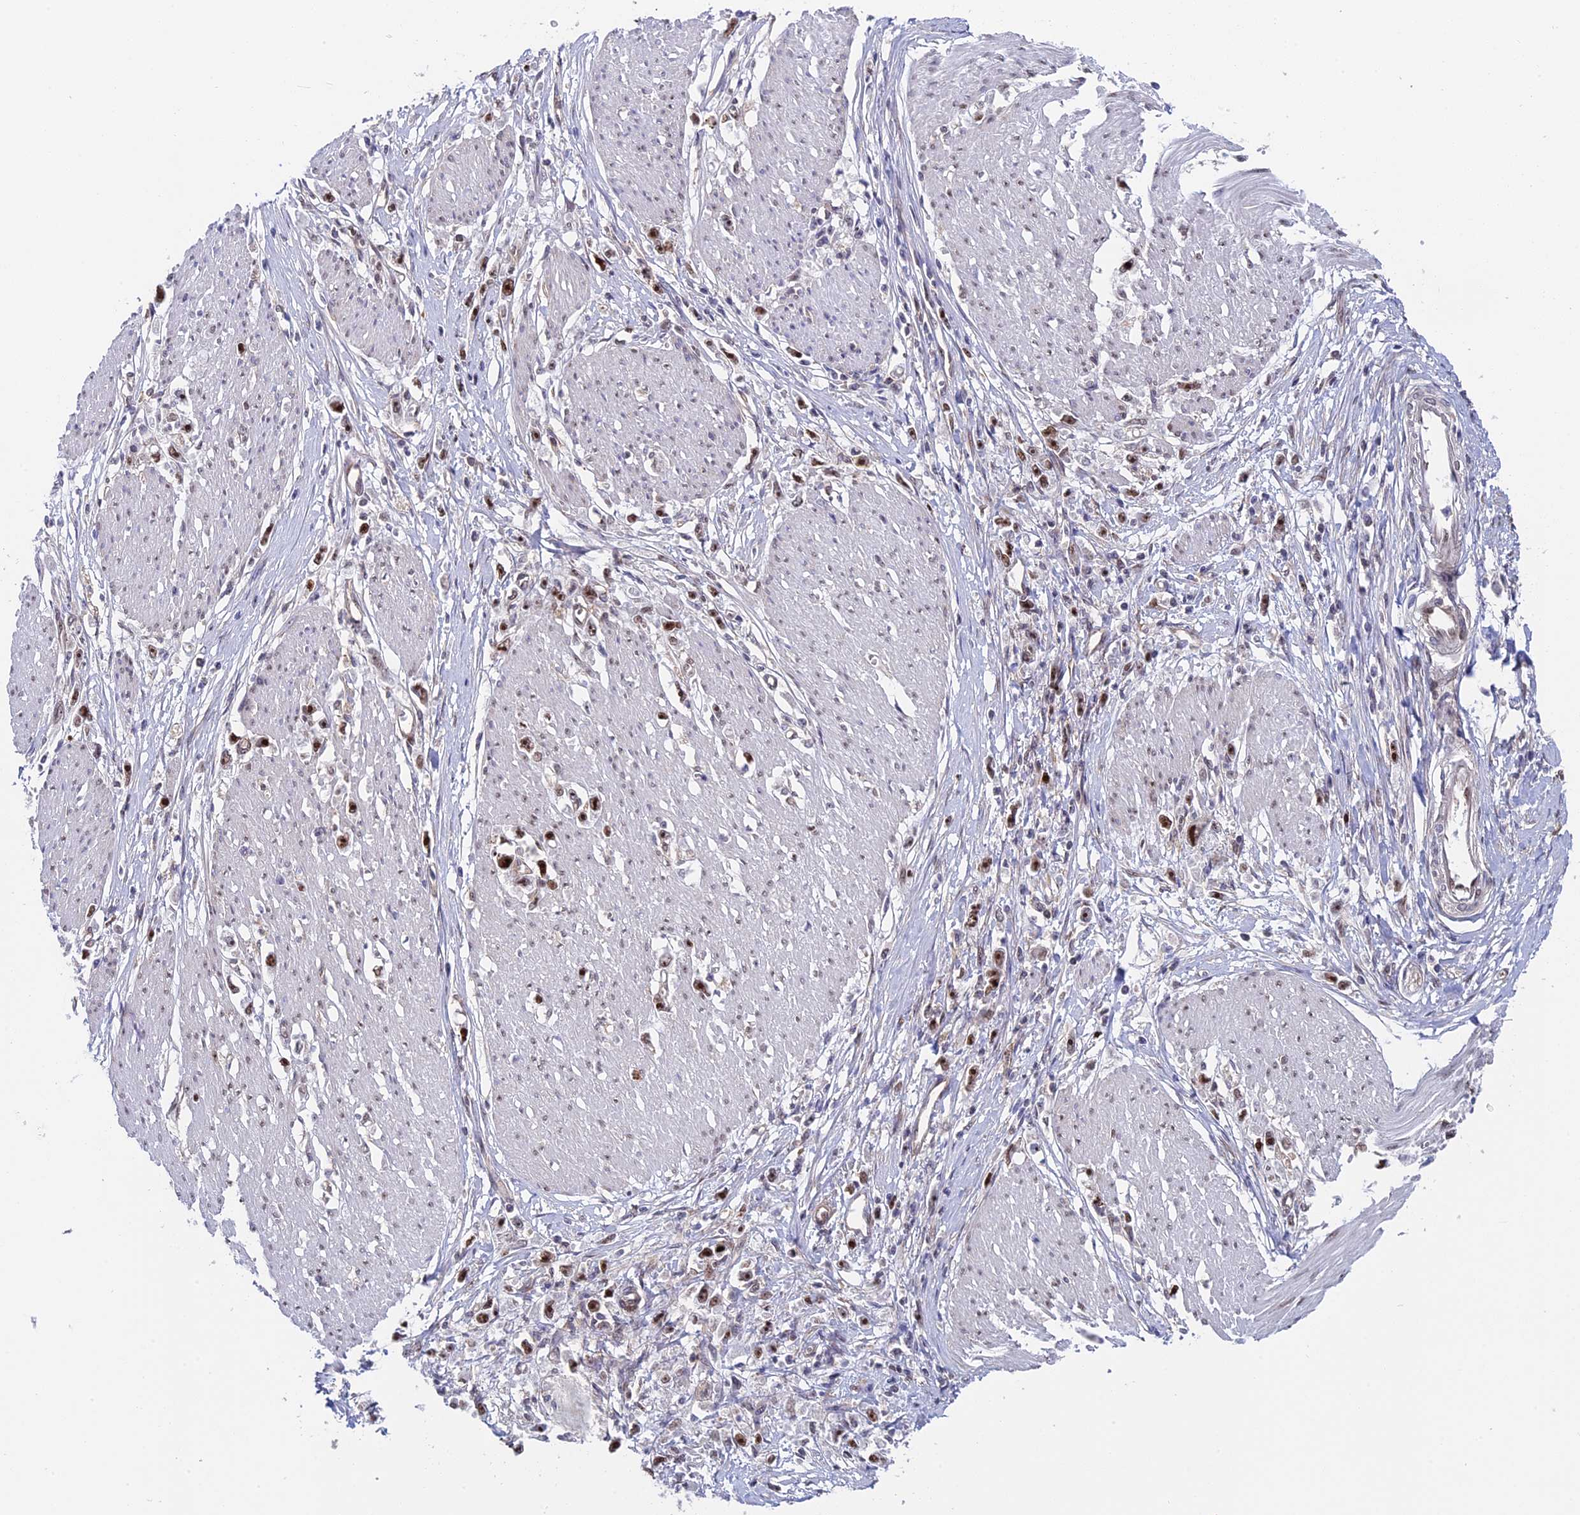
{"staining": {"intensity": "moderate", "quantity": ">75%", "location": "nuclear"}, "tissue": "stomach cancer", "cell_type": "Tumor cells", "image_type": "cancer", "snomed": [{"axis": "morphology", "description": "Adenocarcinoma, NOS"}, {"axis": "topography", "description": "Stomach"}], "caption": "High-magnification brightfield microscopy of stomach cancer stained with DAB (brown) and counterstained with hematoxylin (blue). tumor cells exhibit moderate nuclear staining is seen in about>75% of cells.", "gene": "CCDC86", "patient": {"sex": "female", "age": 59}}